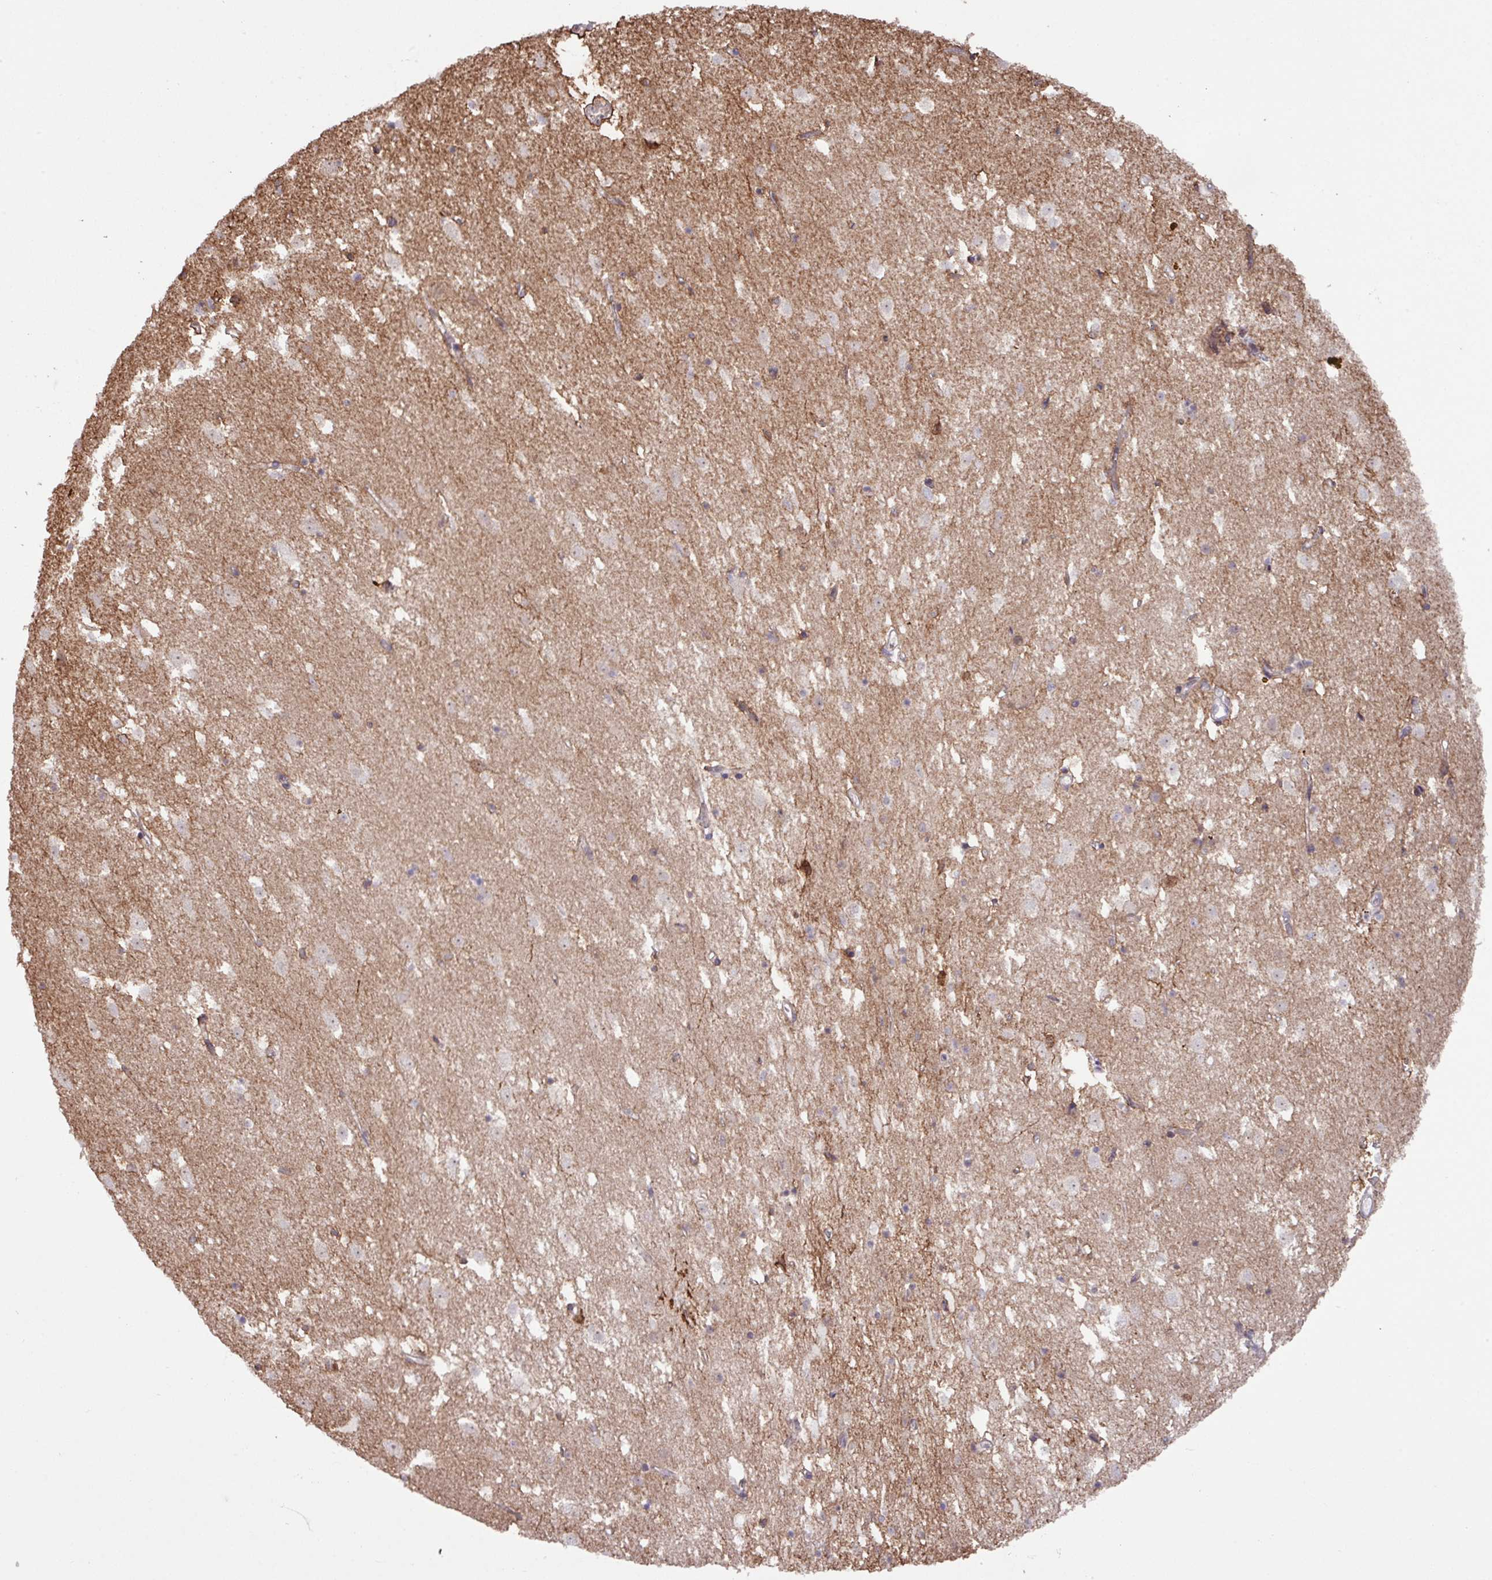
{"staining": {"intensity": "weak", "quantity": "<25%", "location": "nuclear"}, "tissue": "caudate", "cell_type": "Glial cells", "image_type": "normal", "snomed": [{"axis": "morphology", "description": "Normal tissue, NOS"}, {"axis": "topography", "description": "Lateral ventricle wall"}], "caption": "This is an immunohistochemistry image of normal caudate. There is no positivity in glial cells.", "gene": "GON7", "patient": {"sex": "male", "age": 58}}